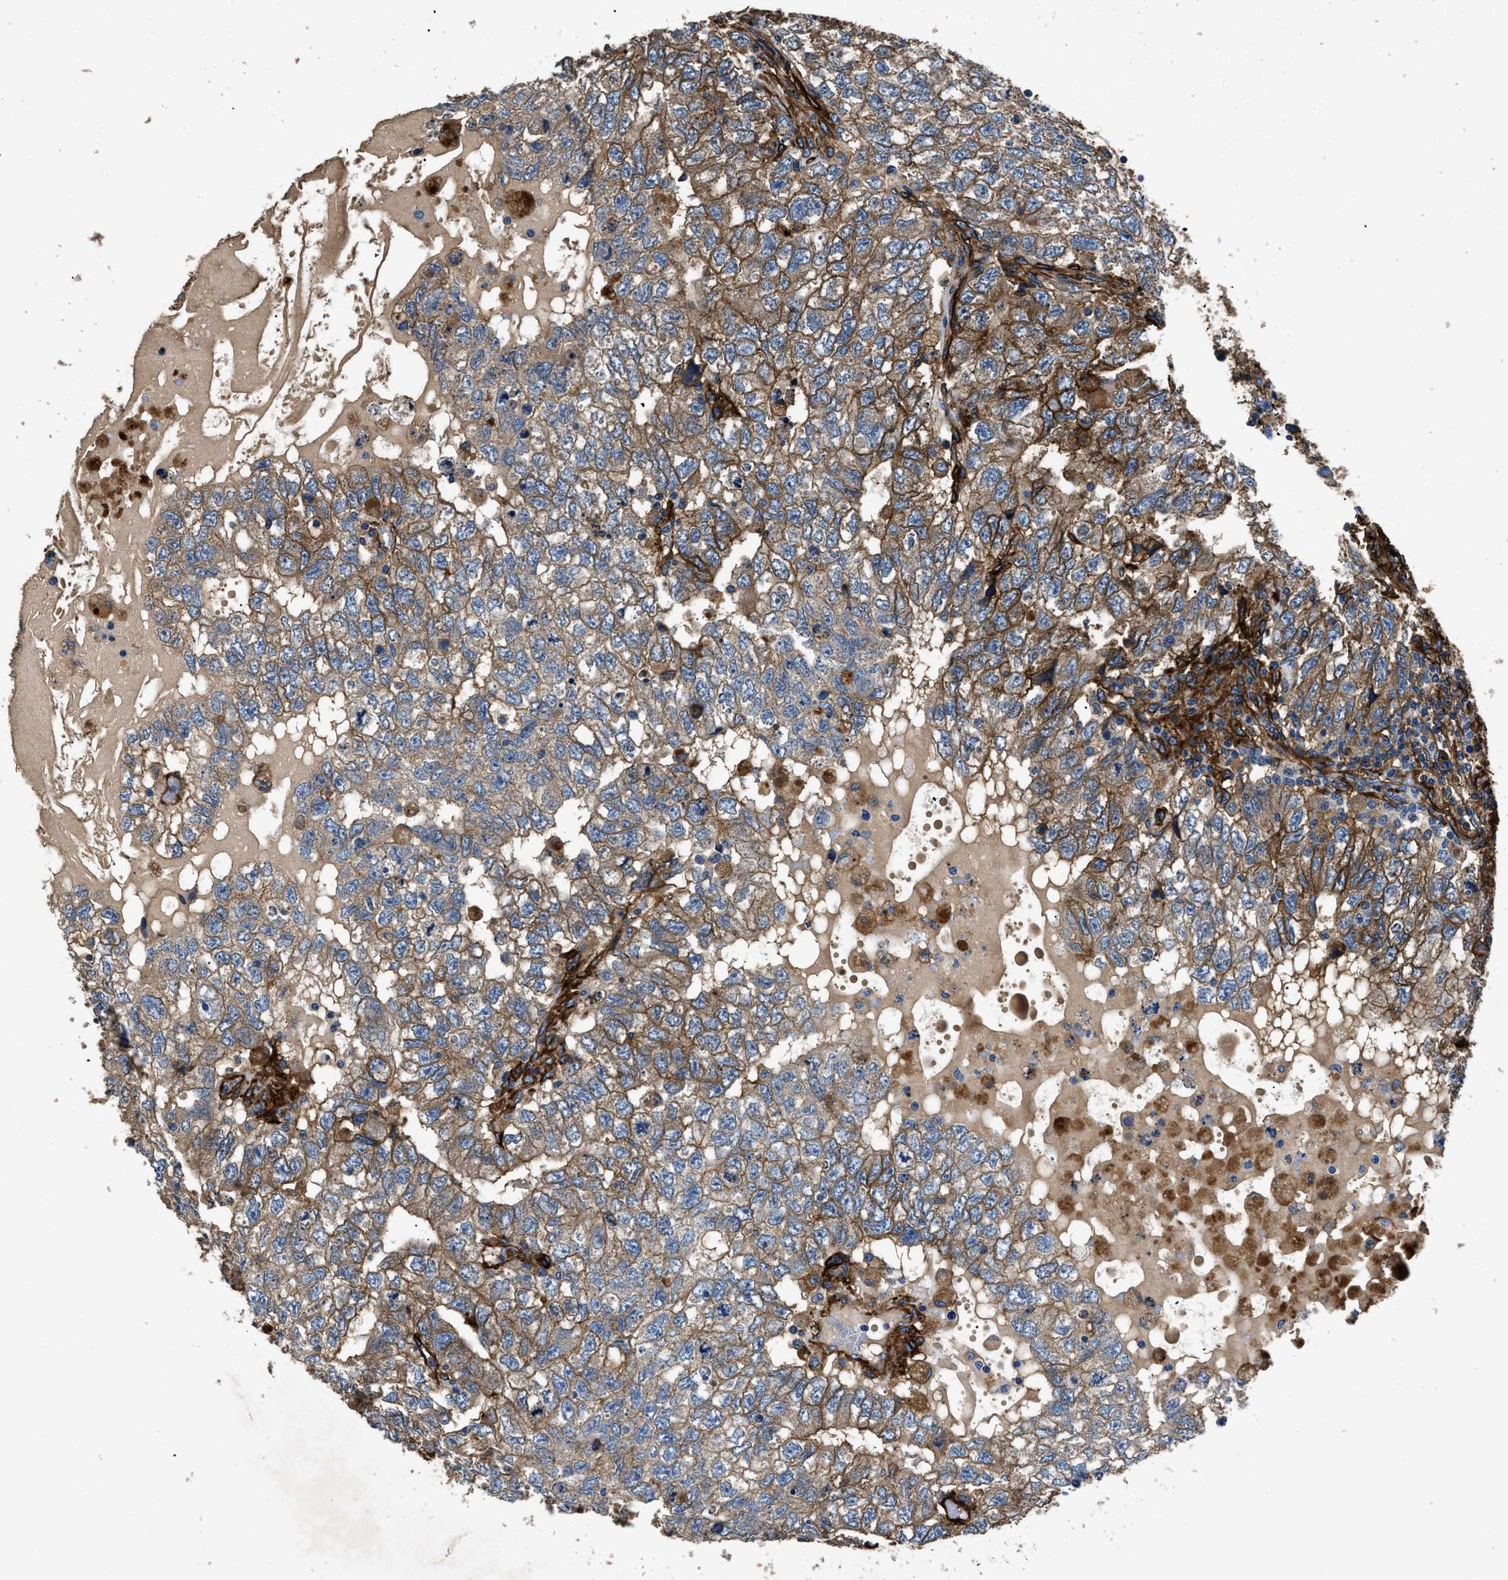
{"staining": {"intensity": "moderate", "quantity": ">75%", "location": "cytoplasmic/membranous"}, "tissue": "testis cancer", "cell_type": "Tumor cells", "image_type": "cancer", "snomed": [{"axis": "morphology", "description": "Carcinoma, Embryonal, NOS"}, {"axis": "topography", "description": "Testis"}], "caption": "Moderate cytoplasmic/membranous positivity for a protein is identified in about >75% of tumor cells of embryonal carcinoma (testis) using immunohistochemistry.", "gene": "CD276", "patient": {"sex": "male", "age": 36}}